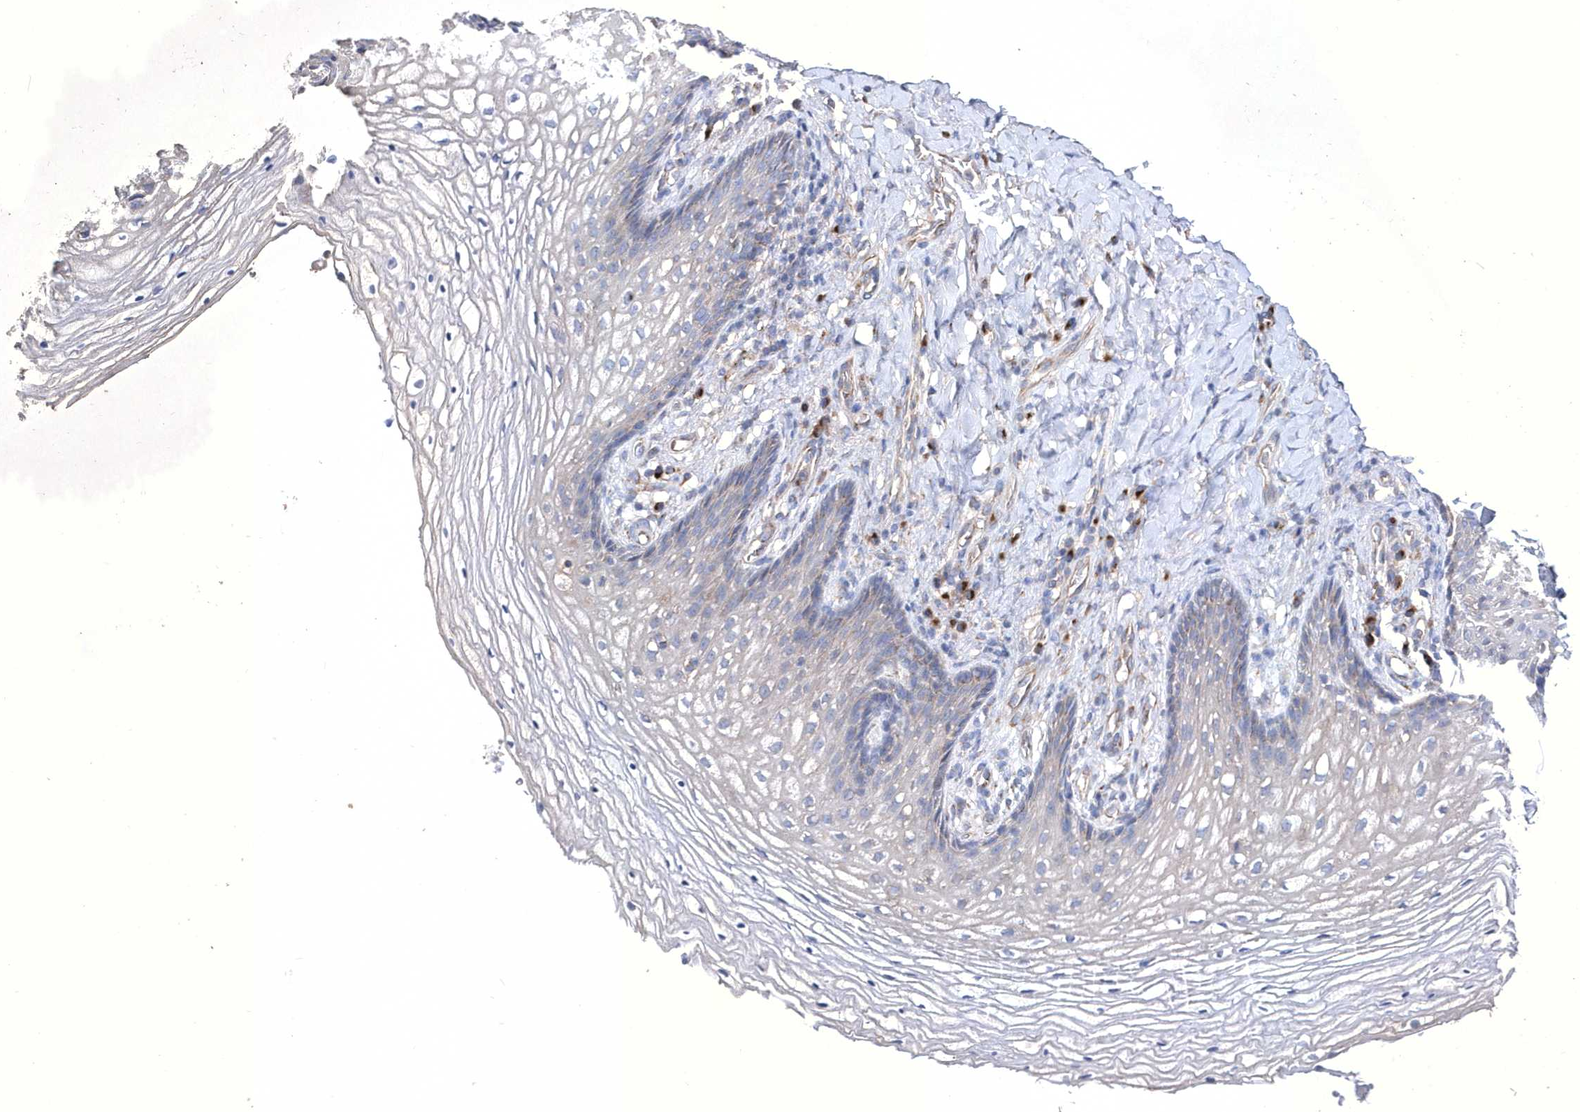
{"staining": {"intensity": "weak", "quantity": "<25%", "location": "cytoplasmic/membranous"}, "tissue": "vagina", "cell_type": "Squamous epithelial cells", "image_type": "normal", "snomed": [{"axis": "morphology", "description": "Normal tissue, NOS"}, {"axis": "topography", "description": "Vagina"}], "caption": "DAB (3,3'-diaminobenzidine) immunohistochemical staining of unremarkable vagina reveals no significant expression in squamous epithelial cells. Brightfield microscopy of IHC stained with DAB (3,3'-diaminobenzidine) (brown) and hematoxylin (blue), captured at high magnification.", "gene": "METTL8", "patient": {"sex": "female", "age": 60}}